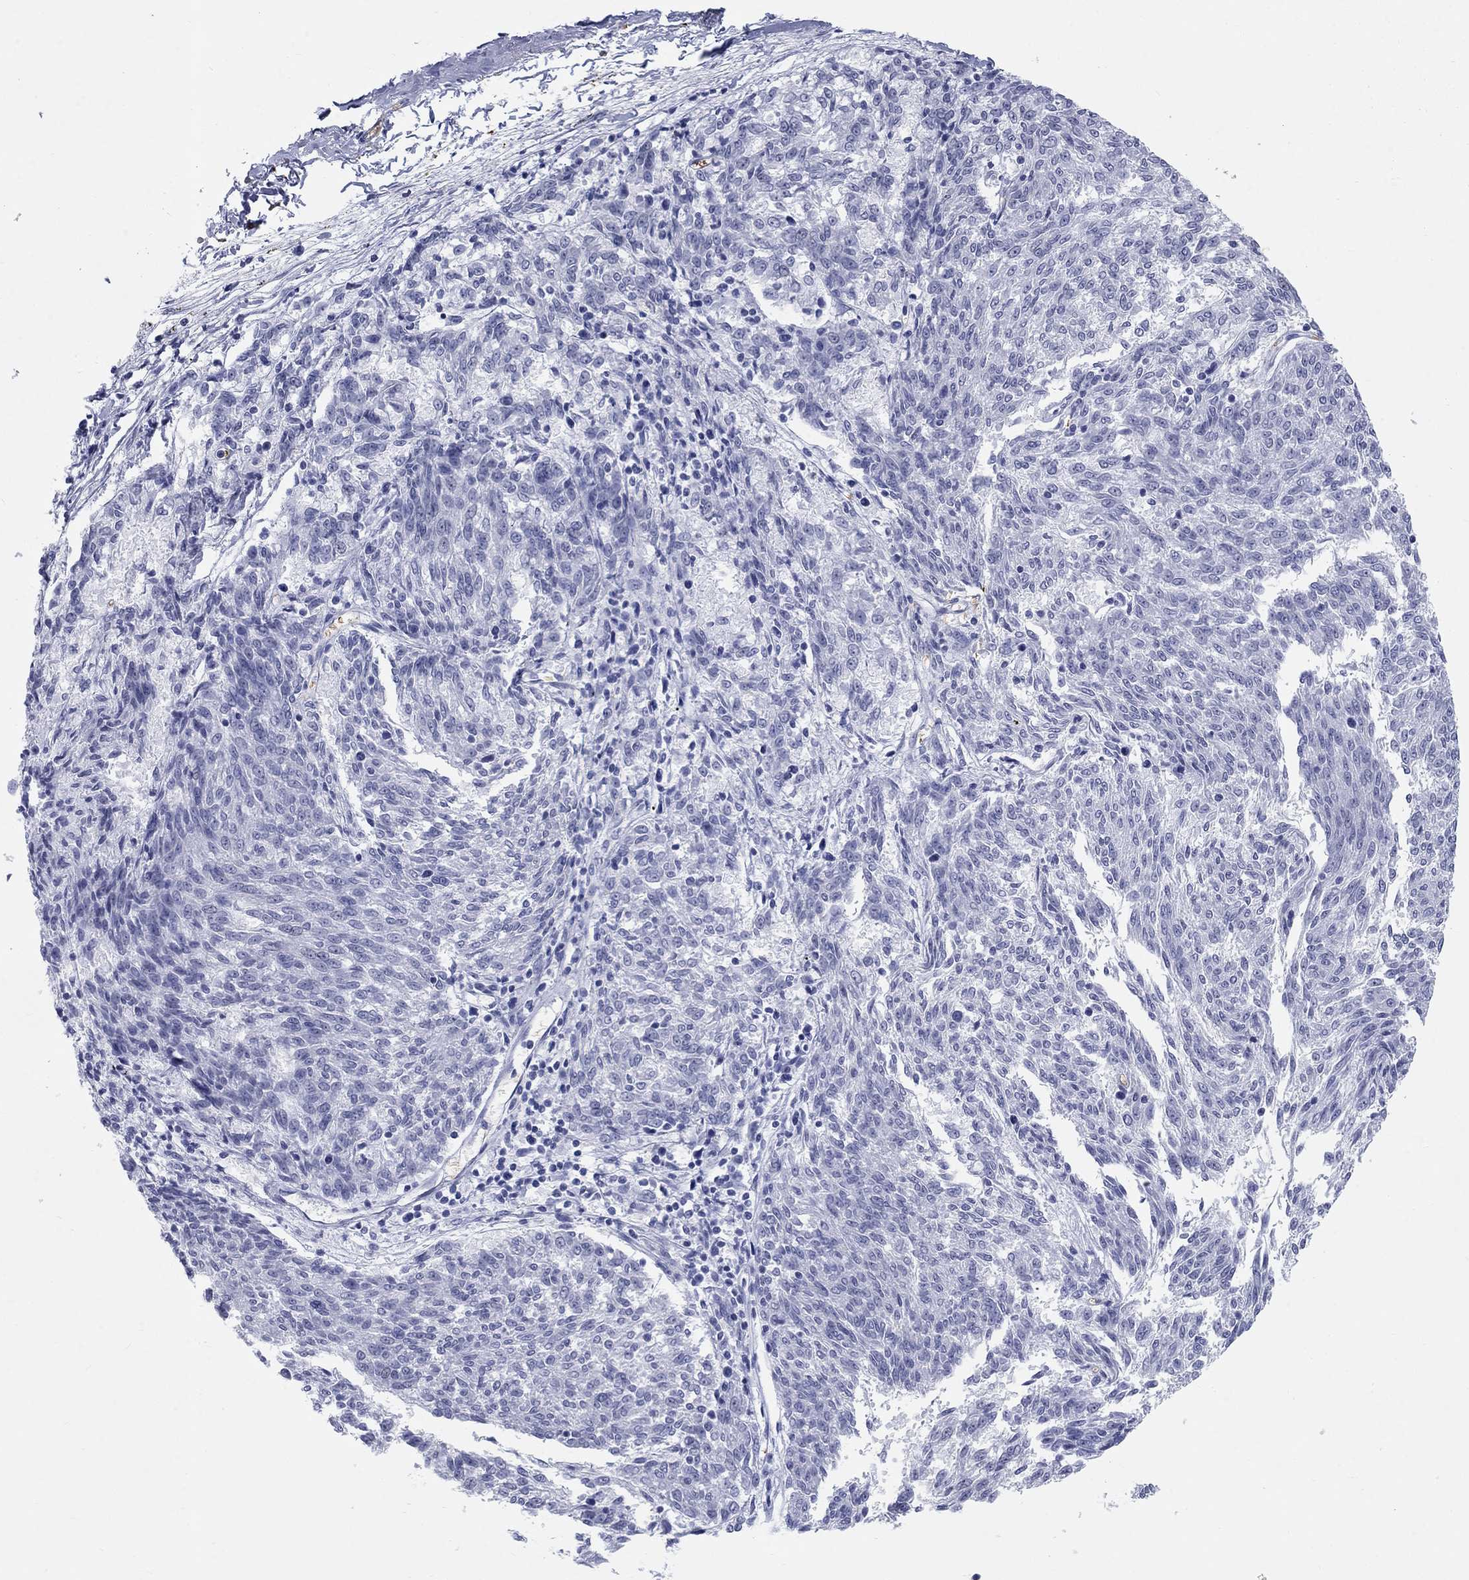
{"staining": {"intensity": "negative", "quantity": "none", "location": "none"}, "tissue": "melanoma", "cell_type": "Tumor cells", "image_type": "cancer", "snomed": [{"axis": "morphology", "description": "Malignant melanoma, NOS"}, {"axis": "topography", "description": "Skin"}], "caption": "Tumor cells show no significant protein staining in melanoma.", "gene": "DMTN", "patient": {"sex": "female", "age": 72}}